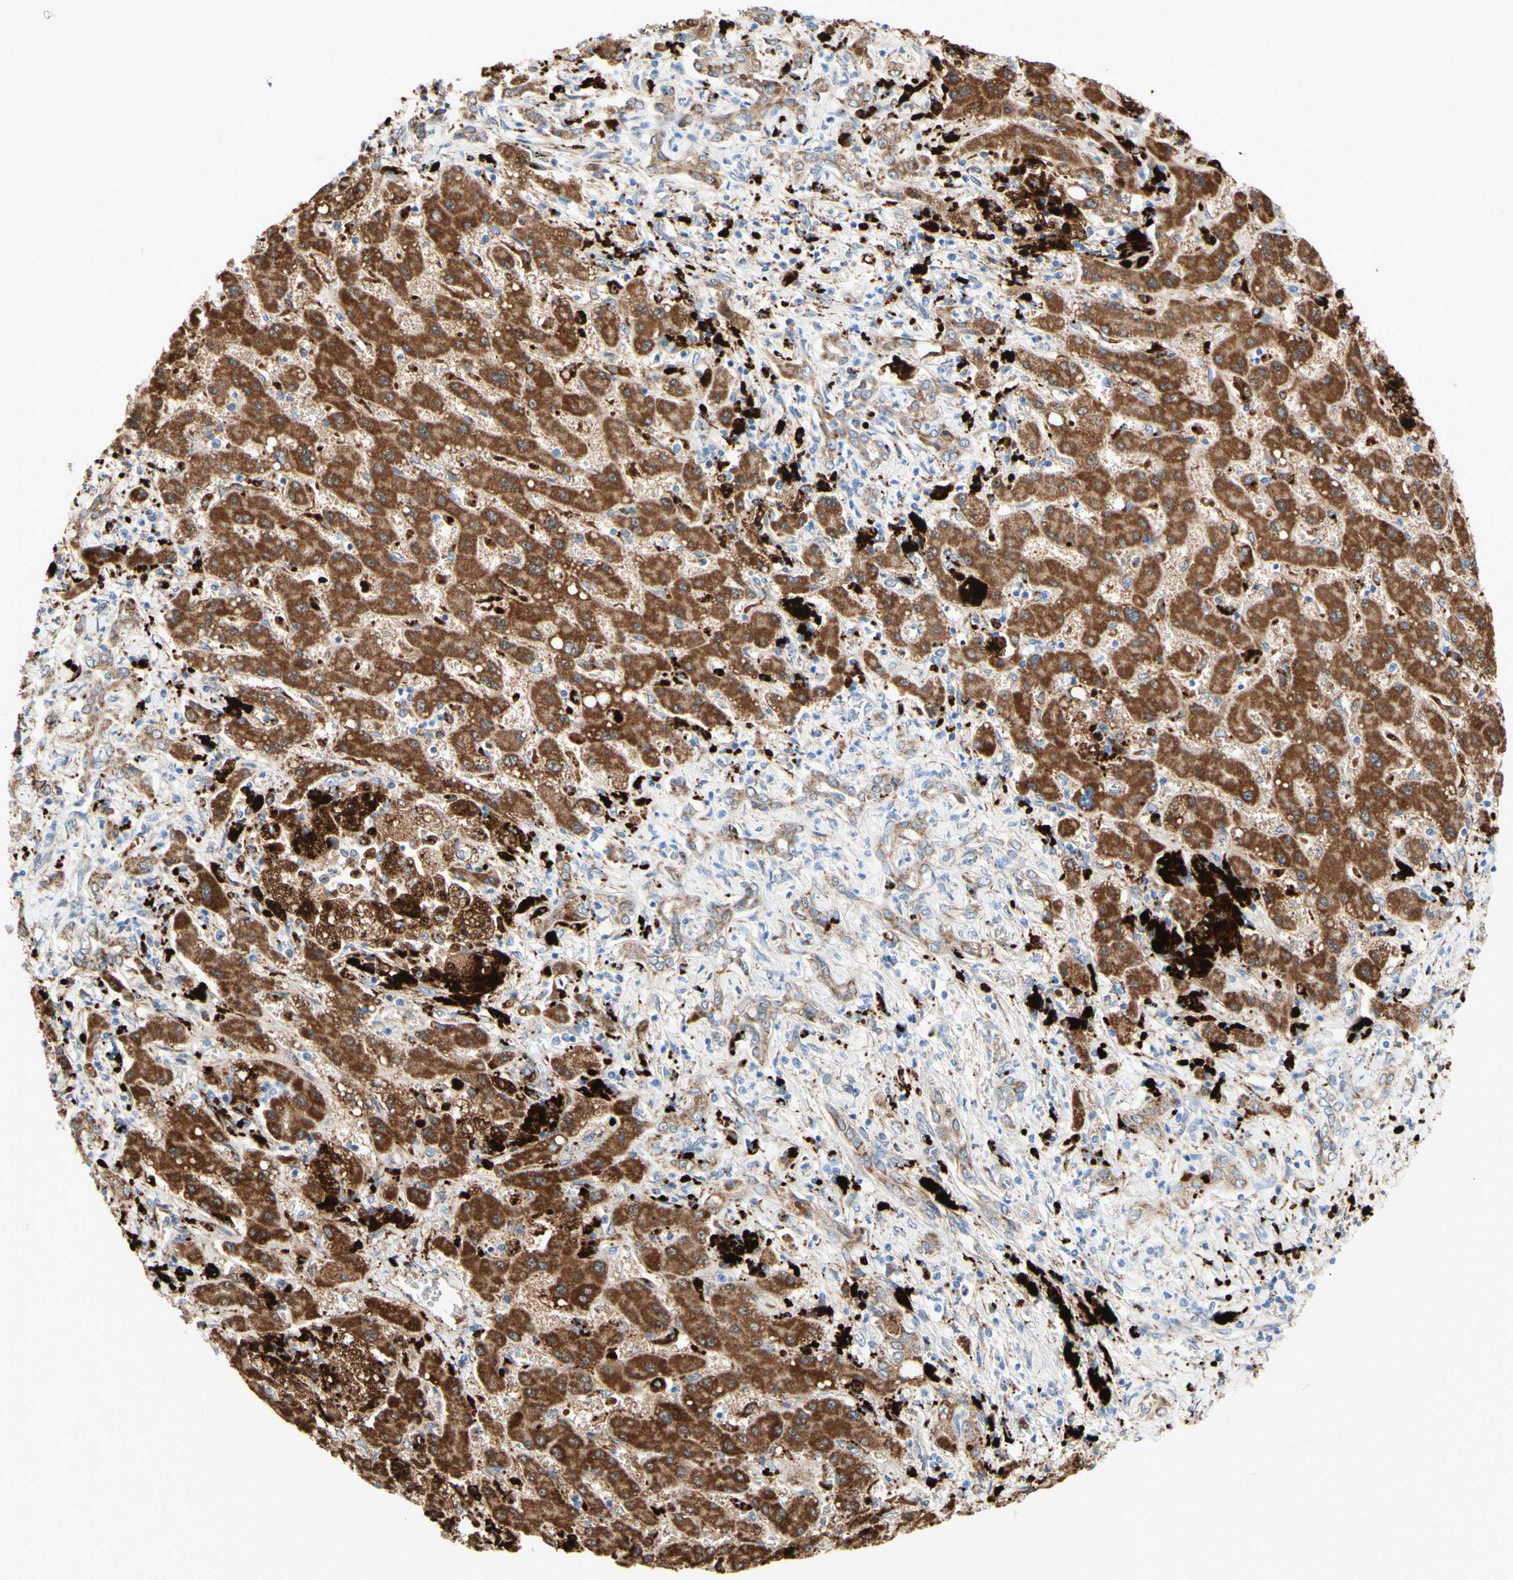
{"staining": {"intensity": "strong", "quantity": ">75%", "location": "cytoplasmic/membranous"}, "tissue": "liver cancer", "cell_type": "Tumor cells", "image_type": "cancer", "snomed": [{"axis": "morphology", "description": "Cholangiocarcinoma"}, {"axis": "topography", "description": "Liver"}], "caption": "The micrograph demonstrates immunohistochemical staining of liver cholangiocarcinoma. There is strong cytoplasmic/membranous expression is present in about >75% of tumor cells. Using DAB (brown) and hematoxylin (blue) stains, captured at high magnification using brightfield microscopy.", "gene": "URB2", "patient": {"sex": "male", "age": 50}}